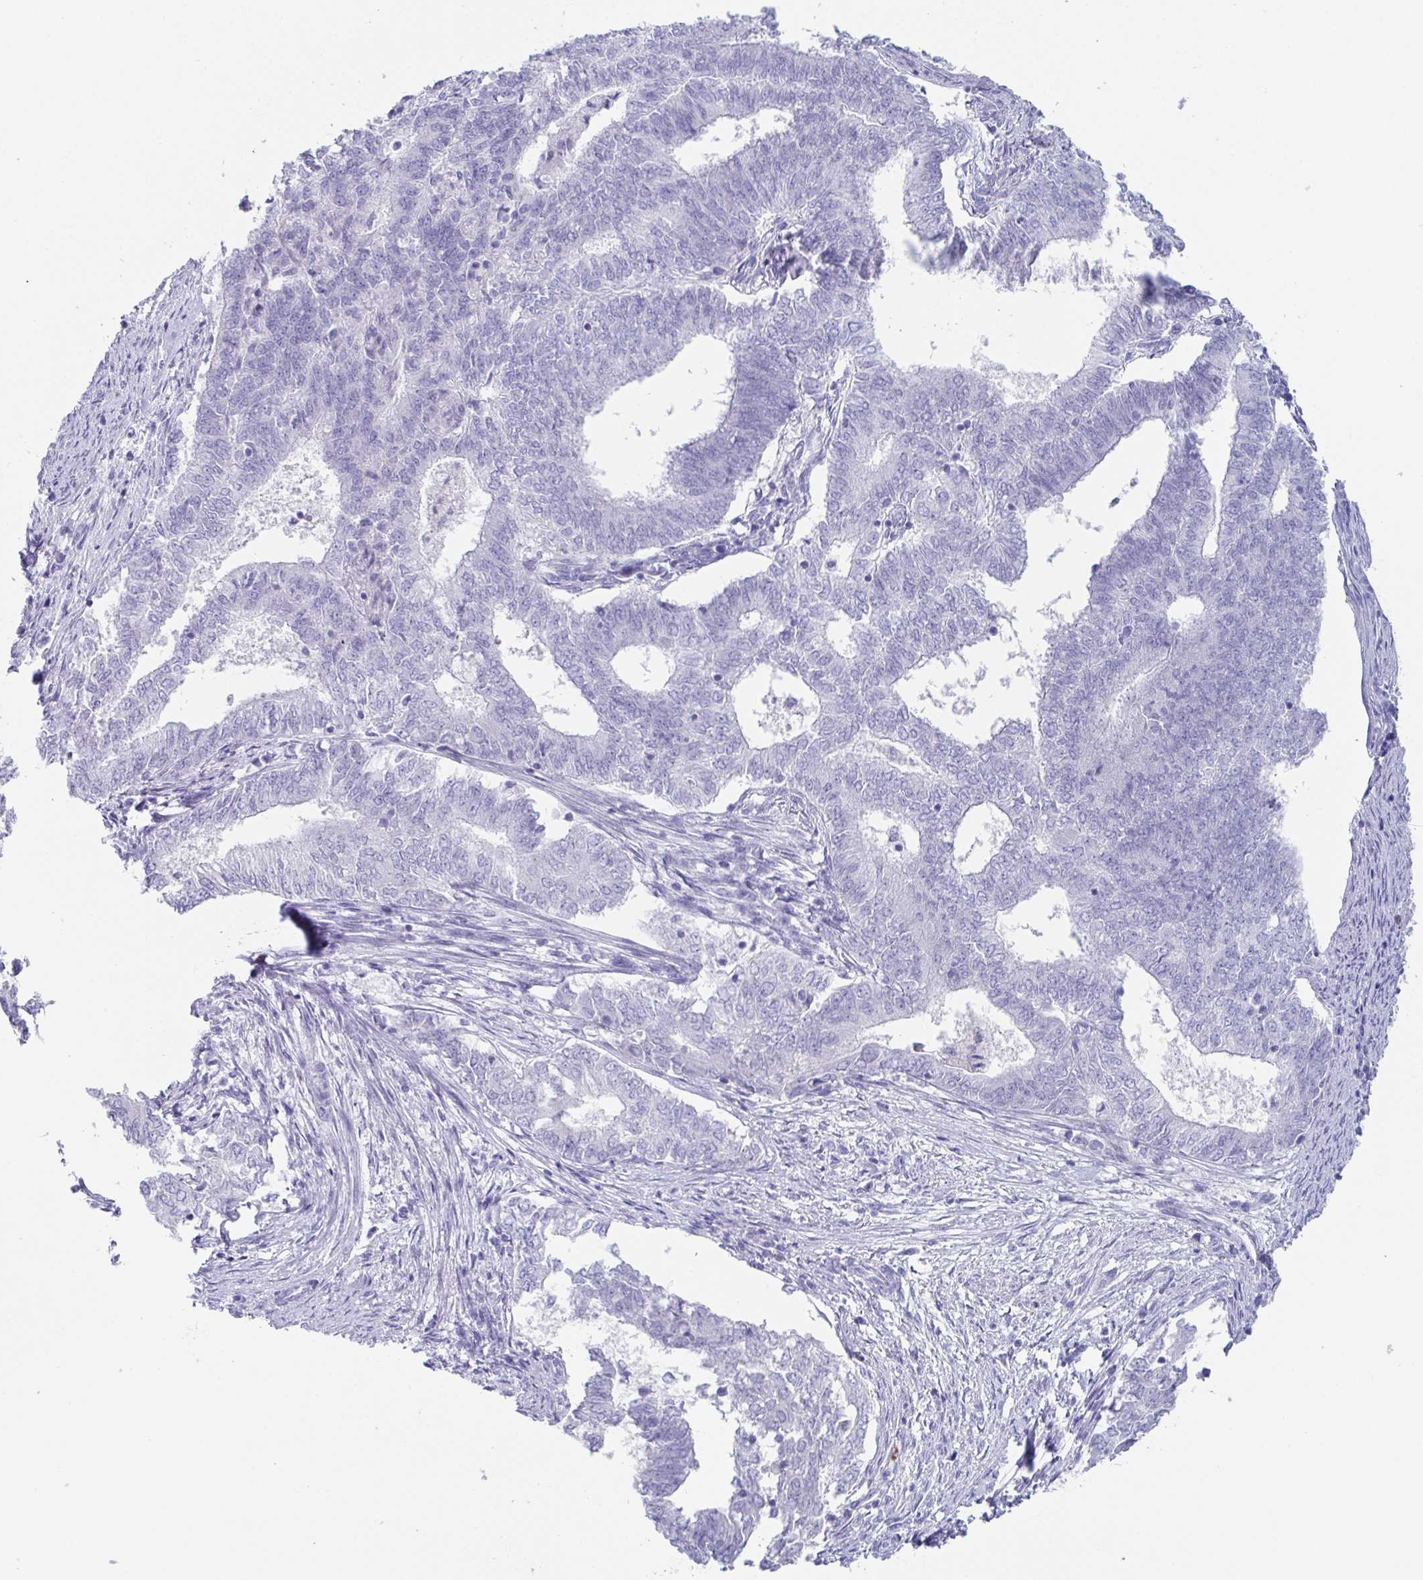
{"staining": {"intensity": "negative", "quantity": "none", "location": "none"}, "tissue": "endometrial cancer", "cell_type": "Tumor cells", "image_type": "cancer", "snomed": [{"axis": "morphology", "description": "Adenocarcinoma, NOS"}, {"axis": "topography", "description": "Endometrium"}], "caption": "Immunohistochemistry (IHC) photomicrograph of neoplastic tissue: human endometrial cancer (adenocarcinoma) stained with DAB demonstrates no significant protein positivity in tumor cells.", "gene": "PLA2G1B", "patient": {"sex": "female", "age": 62}}